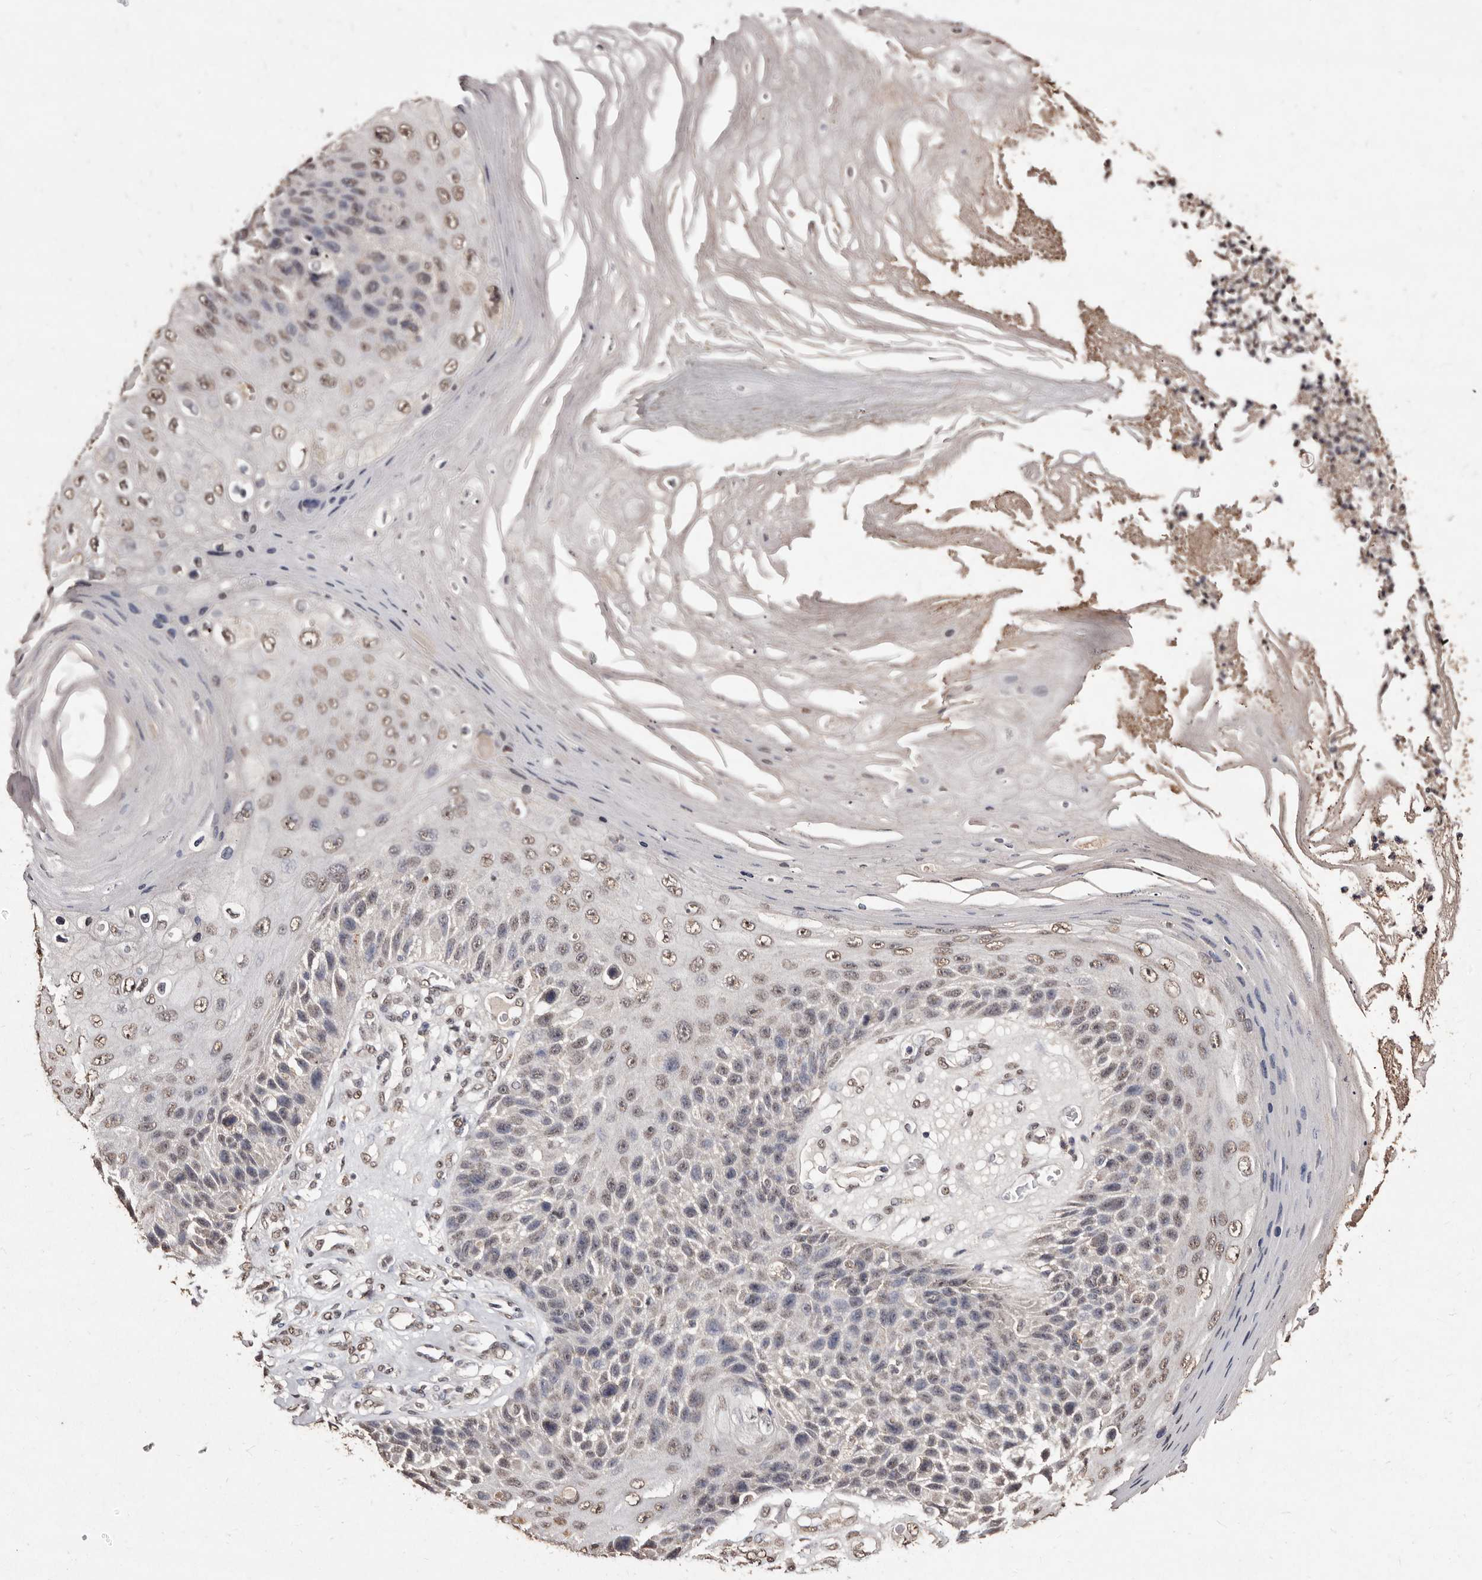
{"staining": {"intensity": "moderate", "quantity": "<25%", "location": "nuclear"}, "tissue": "skin cancer", "cell_type": "Tumor cells", "image_type": "cancer", "snomed": [{"axis": "morphology", "description": "Squamous cell carcinoma, NOS"}, {"axis": "topography", "description": "Skin"}], "caption": "DAB immunohistochemical staining of human squamous cell carcinoma (skin) displays moderate nuclear protein positivity in approximately <25% of tumor cells.", "gene": "ERBB4", "patient": {"sex": "female", "age": 88}}